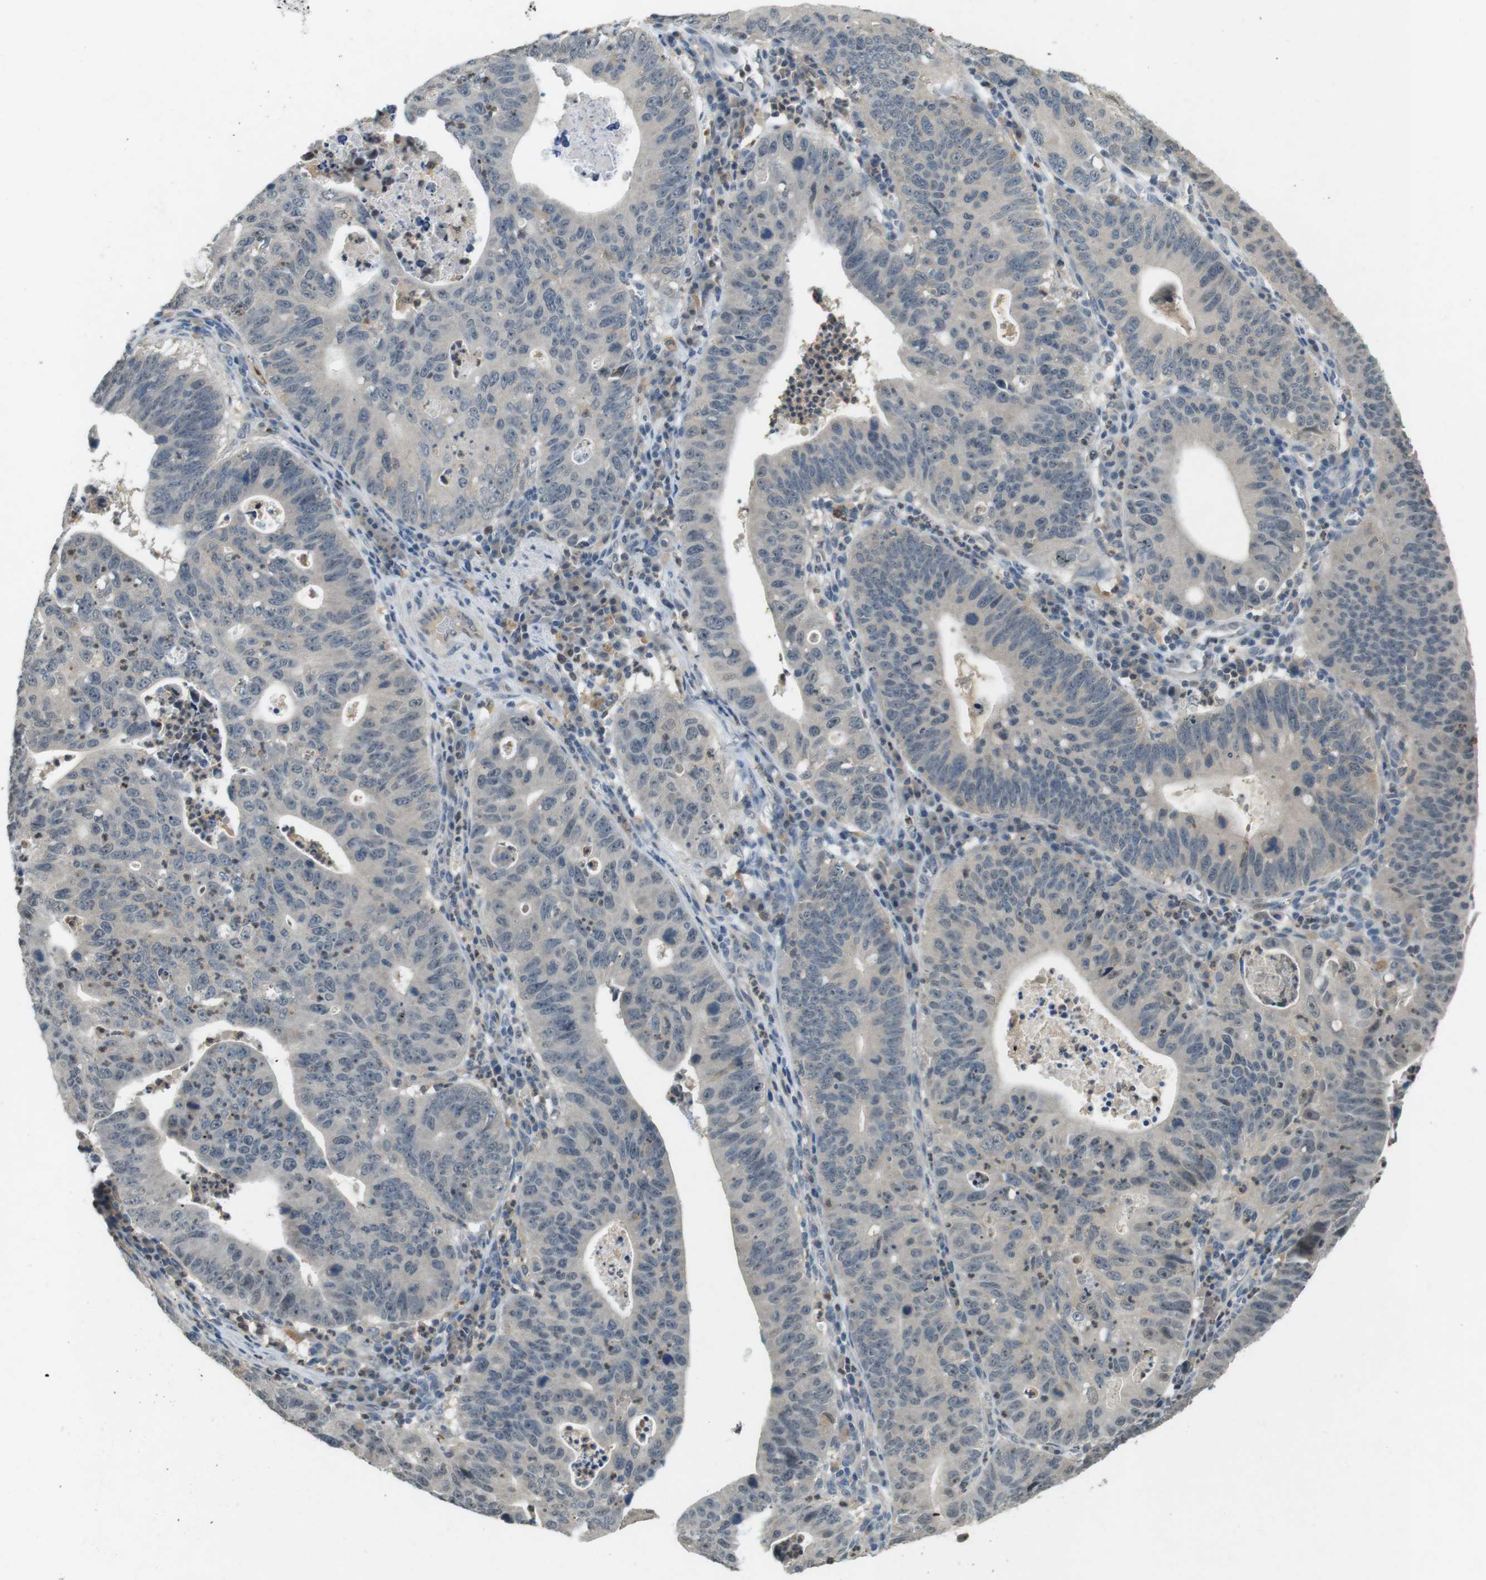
{"staining": {"intensity": "negative", "quantity": "none", "location": "none"}, "tissue": "stomach cancer", "cell_type": "Tumor cells", "image_type": "cancer", "snomed": [{"axis": "morphology", "description": "Adenocarcinoma, NOS"}, {"axis": "topography", "description": "Stomach"}], "caption": "Immunohistochemistry (IHC) of human adenocarcinoma (stomach) reveals no expression in tumor cells. (Brightfield microscopy of DAB (3,3'-diaminobenzidine) IHC at high magnification).", "gene": "CDK14", "patient": {"sex": "male", "age": 59}}